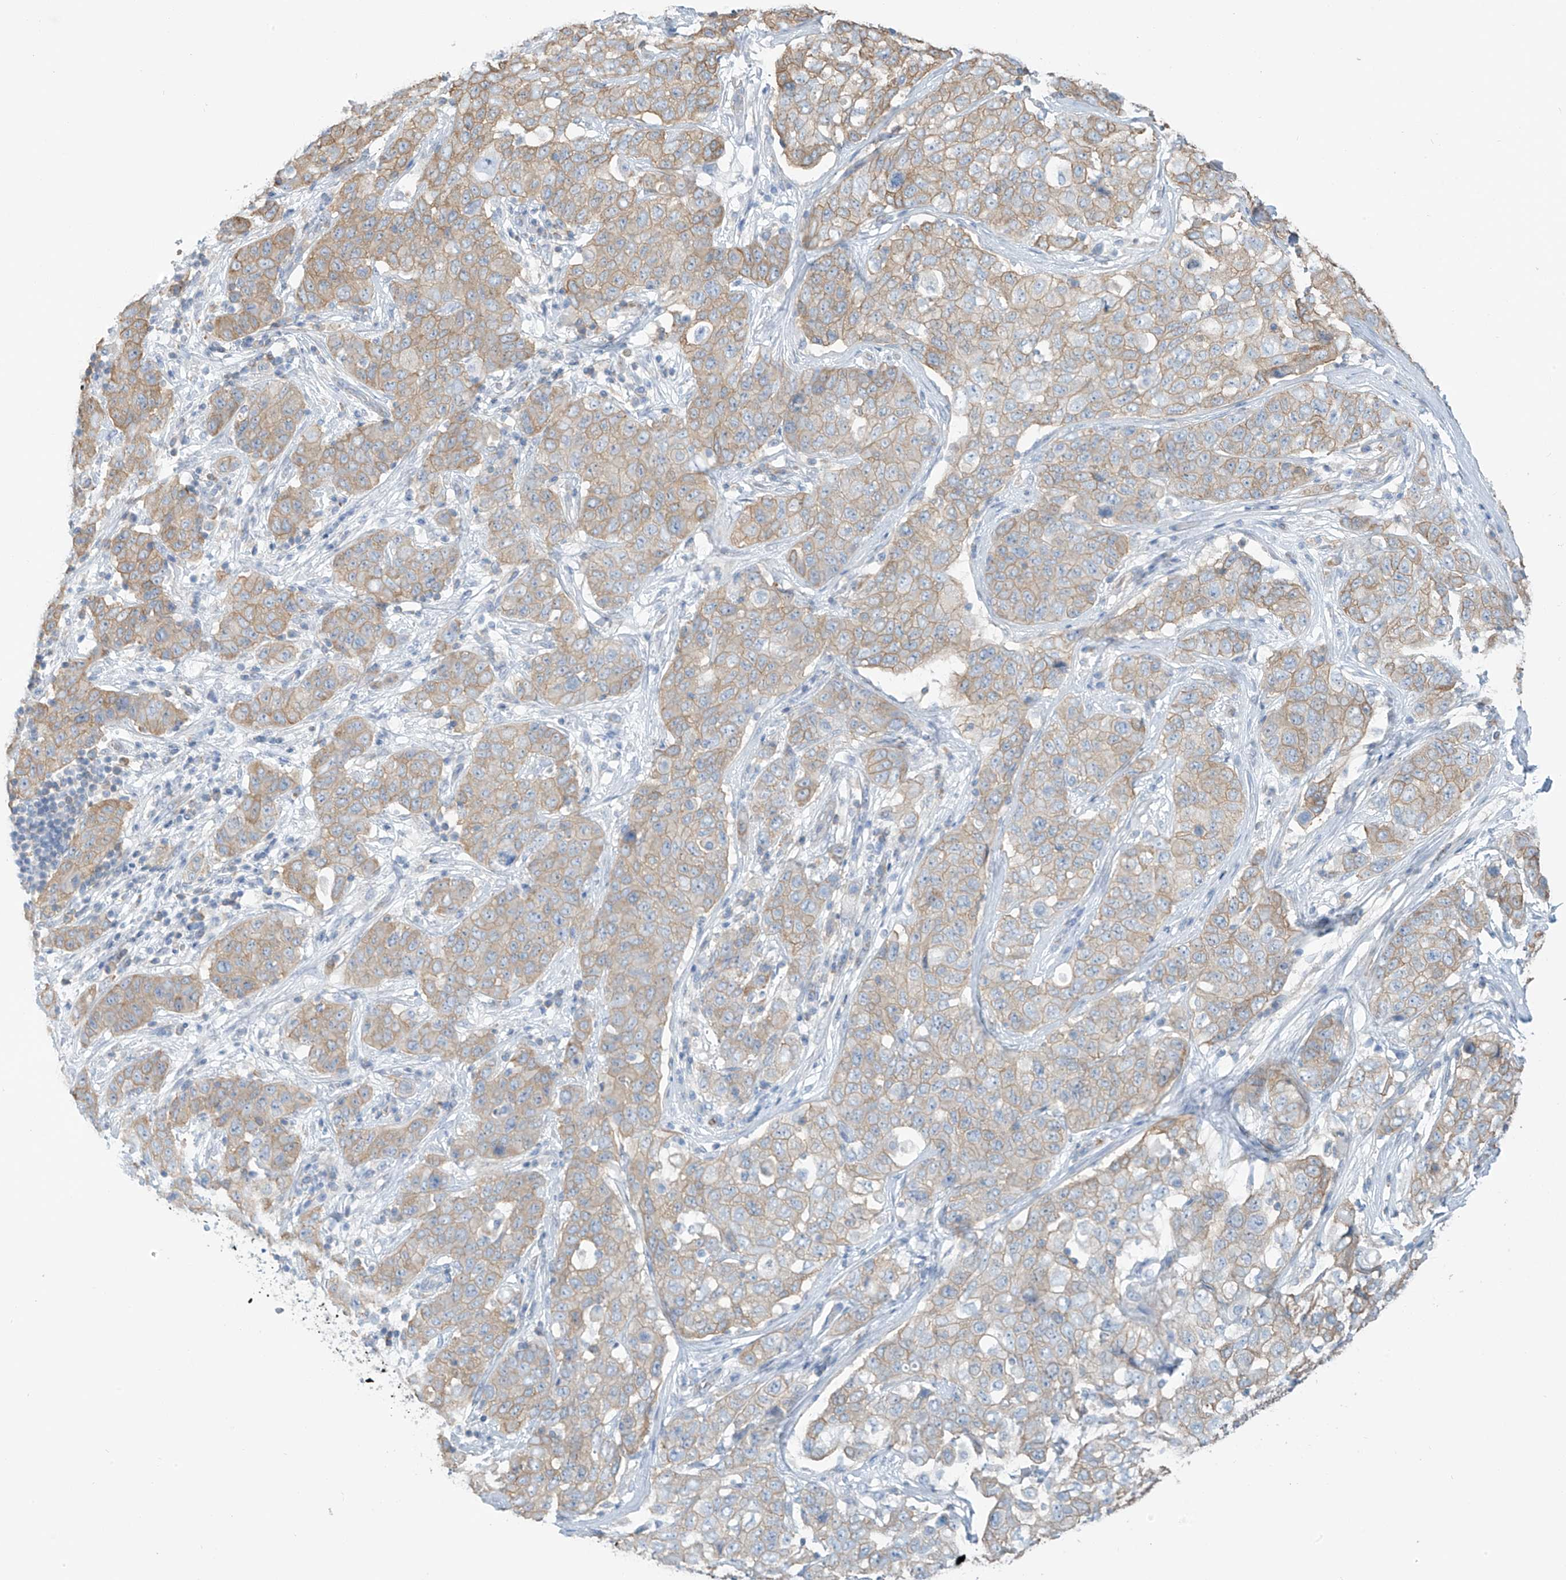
{"staining": {"intensity": "weak", "quantity": ">75%", "location": "cytoplasmic/membranous"}, "tissue": "stomach cancer", "cell_type": "Tumor cells", "image_type": "cancer", "snomed": [{"axis": "morphology", "description": "Normal tissue, NOS"}, {"axis": "morphology", "description": "Adenocarcinoma, NOS"}, {"axis": "topography", "description": "Lymph node"}, {"axis": "topography", "description": "Stomach"}], "caption": "There is low levels of weak cytoplasmic/membranous expression in tumor cells of stomach cancer (adenocarcinoma), as demonstrated by immunohistochemical staining (brown color).", "gene": "ZNF846", "patient": {"sex": "male", "age": 48}}